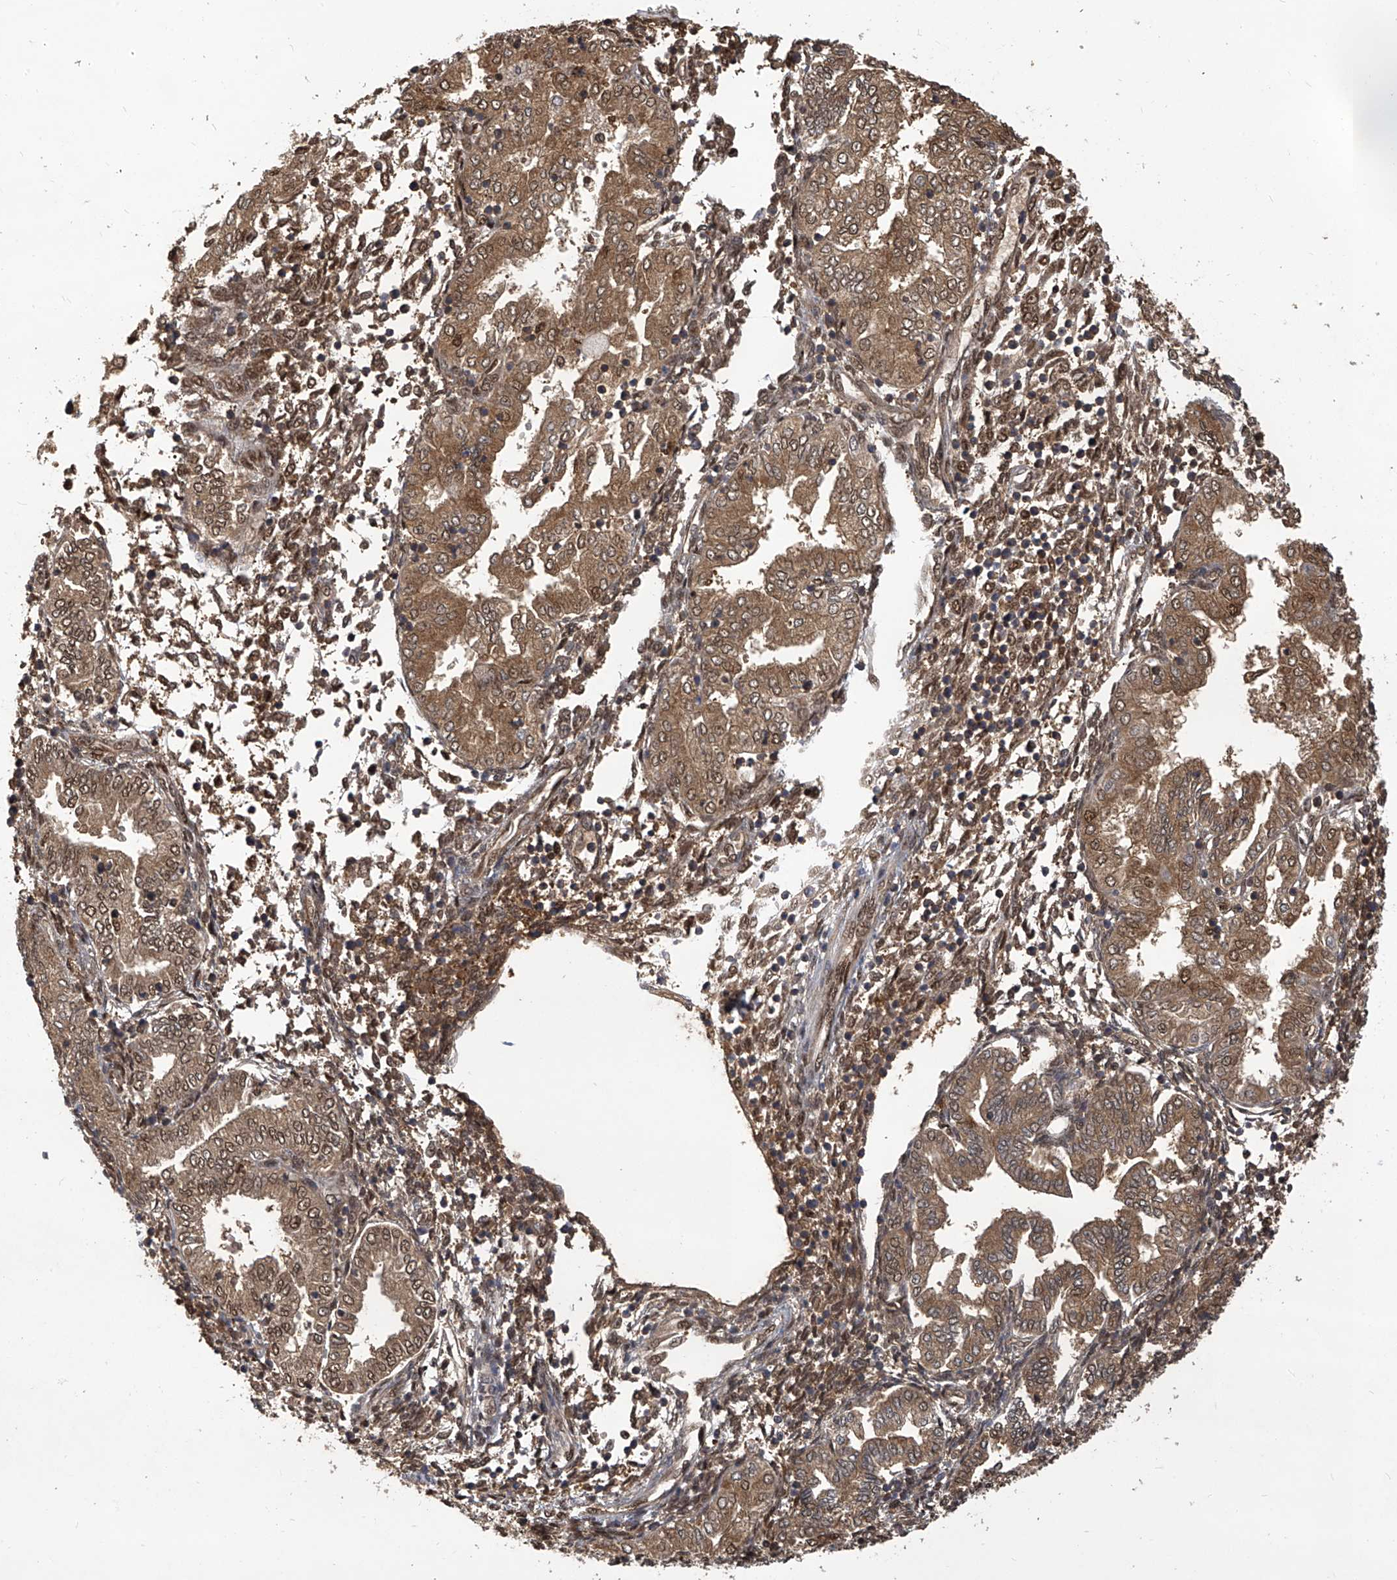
{"staining": {"intensity": "moderate", "quantity": "25%-75%", "location": "cytoplasmic/membranous,nuclear"}, "tissue": "endometrium", "cell_type": "Cells in endometrial stroma", "image_type": "normal", "snomed": [{"axis": "morphology", "description": "Normal tissue, NOS"}, {"axis": "topography", "description": "Endometrium"}], "caption": "Endometrium stained with a protein marker displays moderate staining in cells in endometrial stroma.", "gene": "PSMB1", "patient": {"sex": "female", "age": 53}}